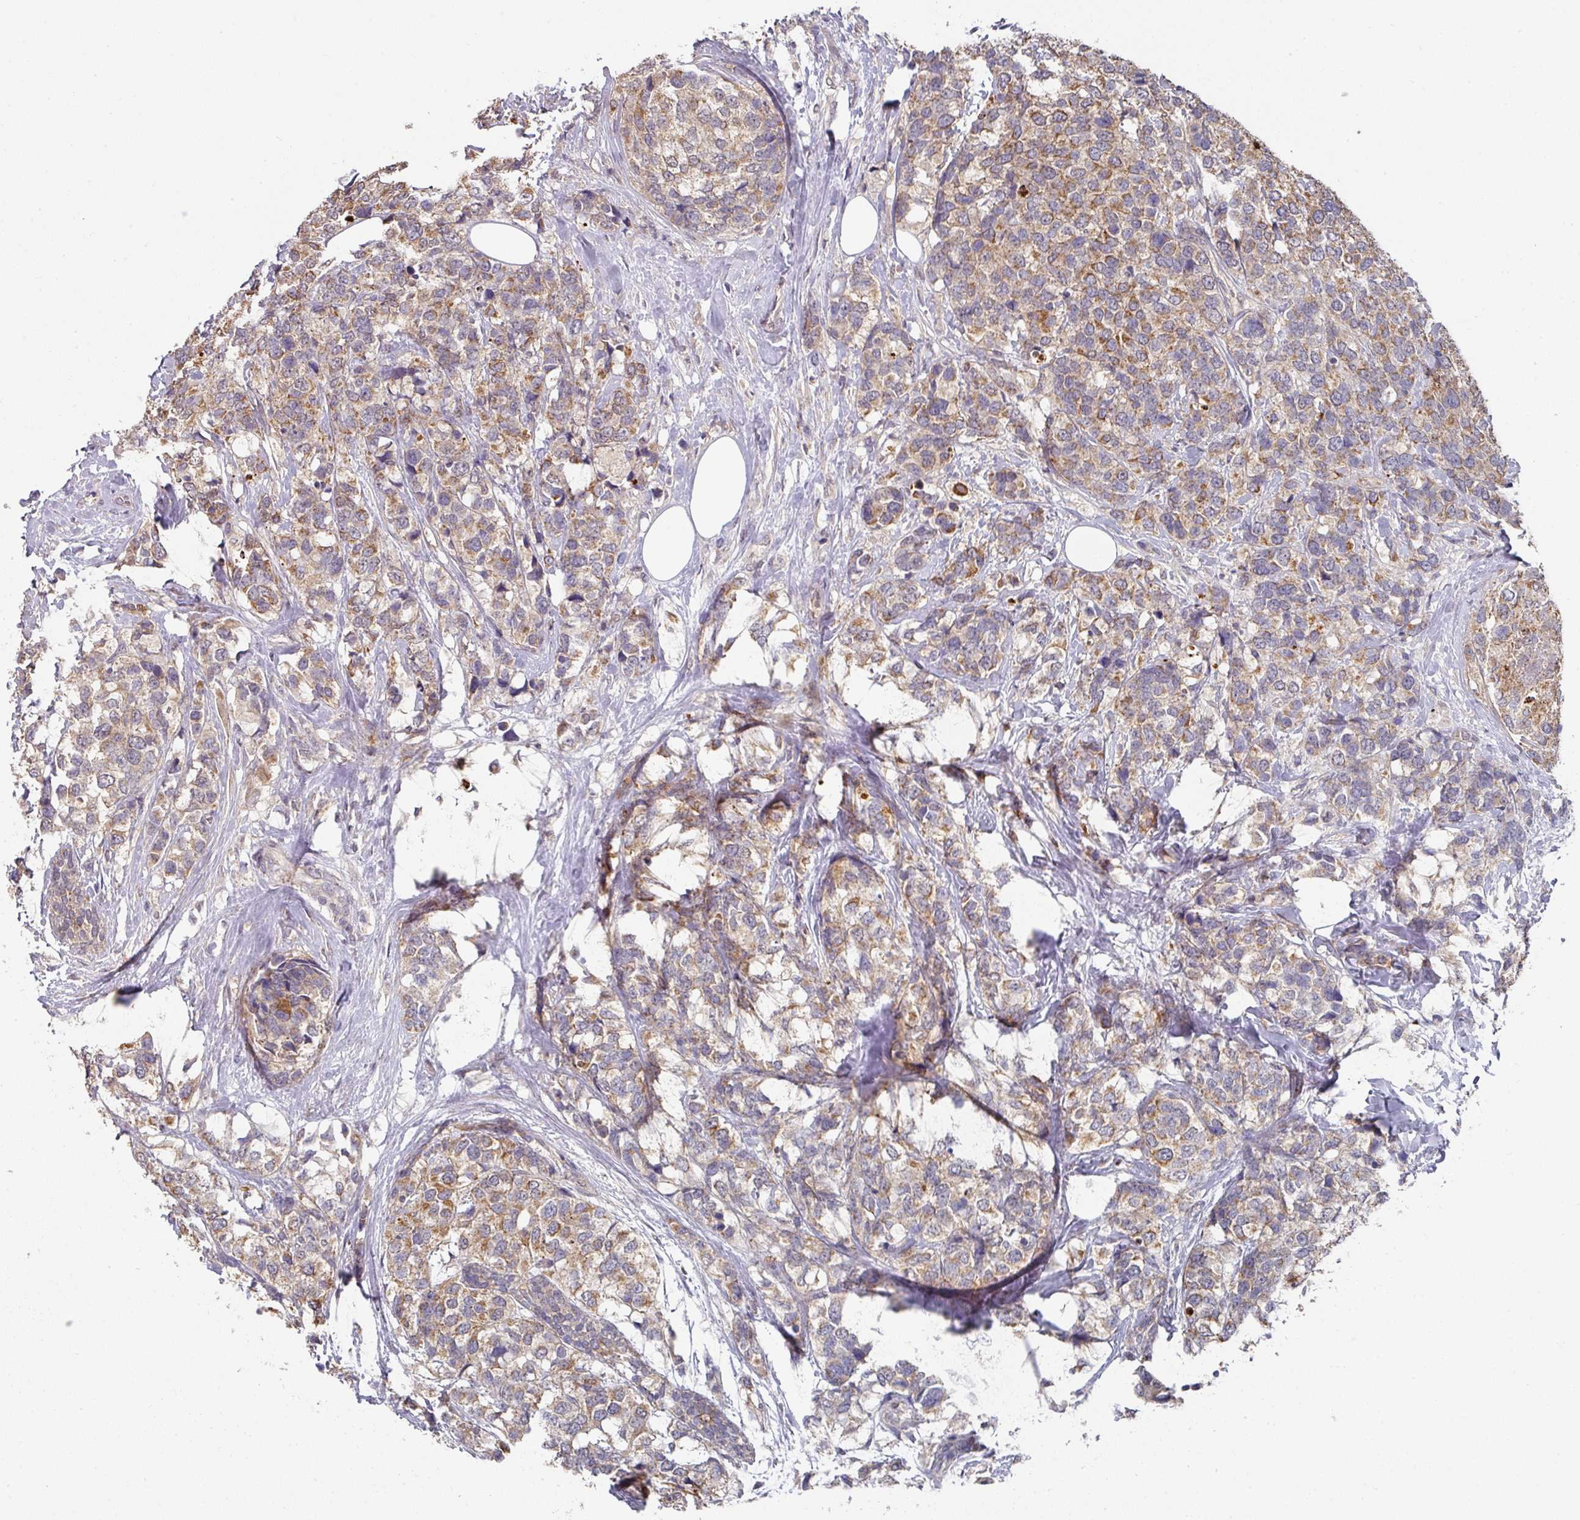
{"staining": {"intensity": "moderate", "quantity": "25%-75%", "location": "cytoplasmic/membranous"}, "tissue": "breast cancer", "cell_type": "Tumor cells", "image_type": "cancer", "snomed": [{"axis": "morphology", "description": "Lobular carcinoma"}, {"axis": "topography", "description": "Breast"}], "caption": "Breast cancer tissue exhibits moderate cytoplasmic/membranous staining in about 25%-75% of tumor cells, visualized by immunohistochemistry.", "gene": "EXTL3", "patient": {"sex": "female", "age": 59}}